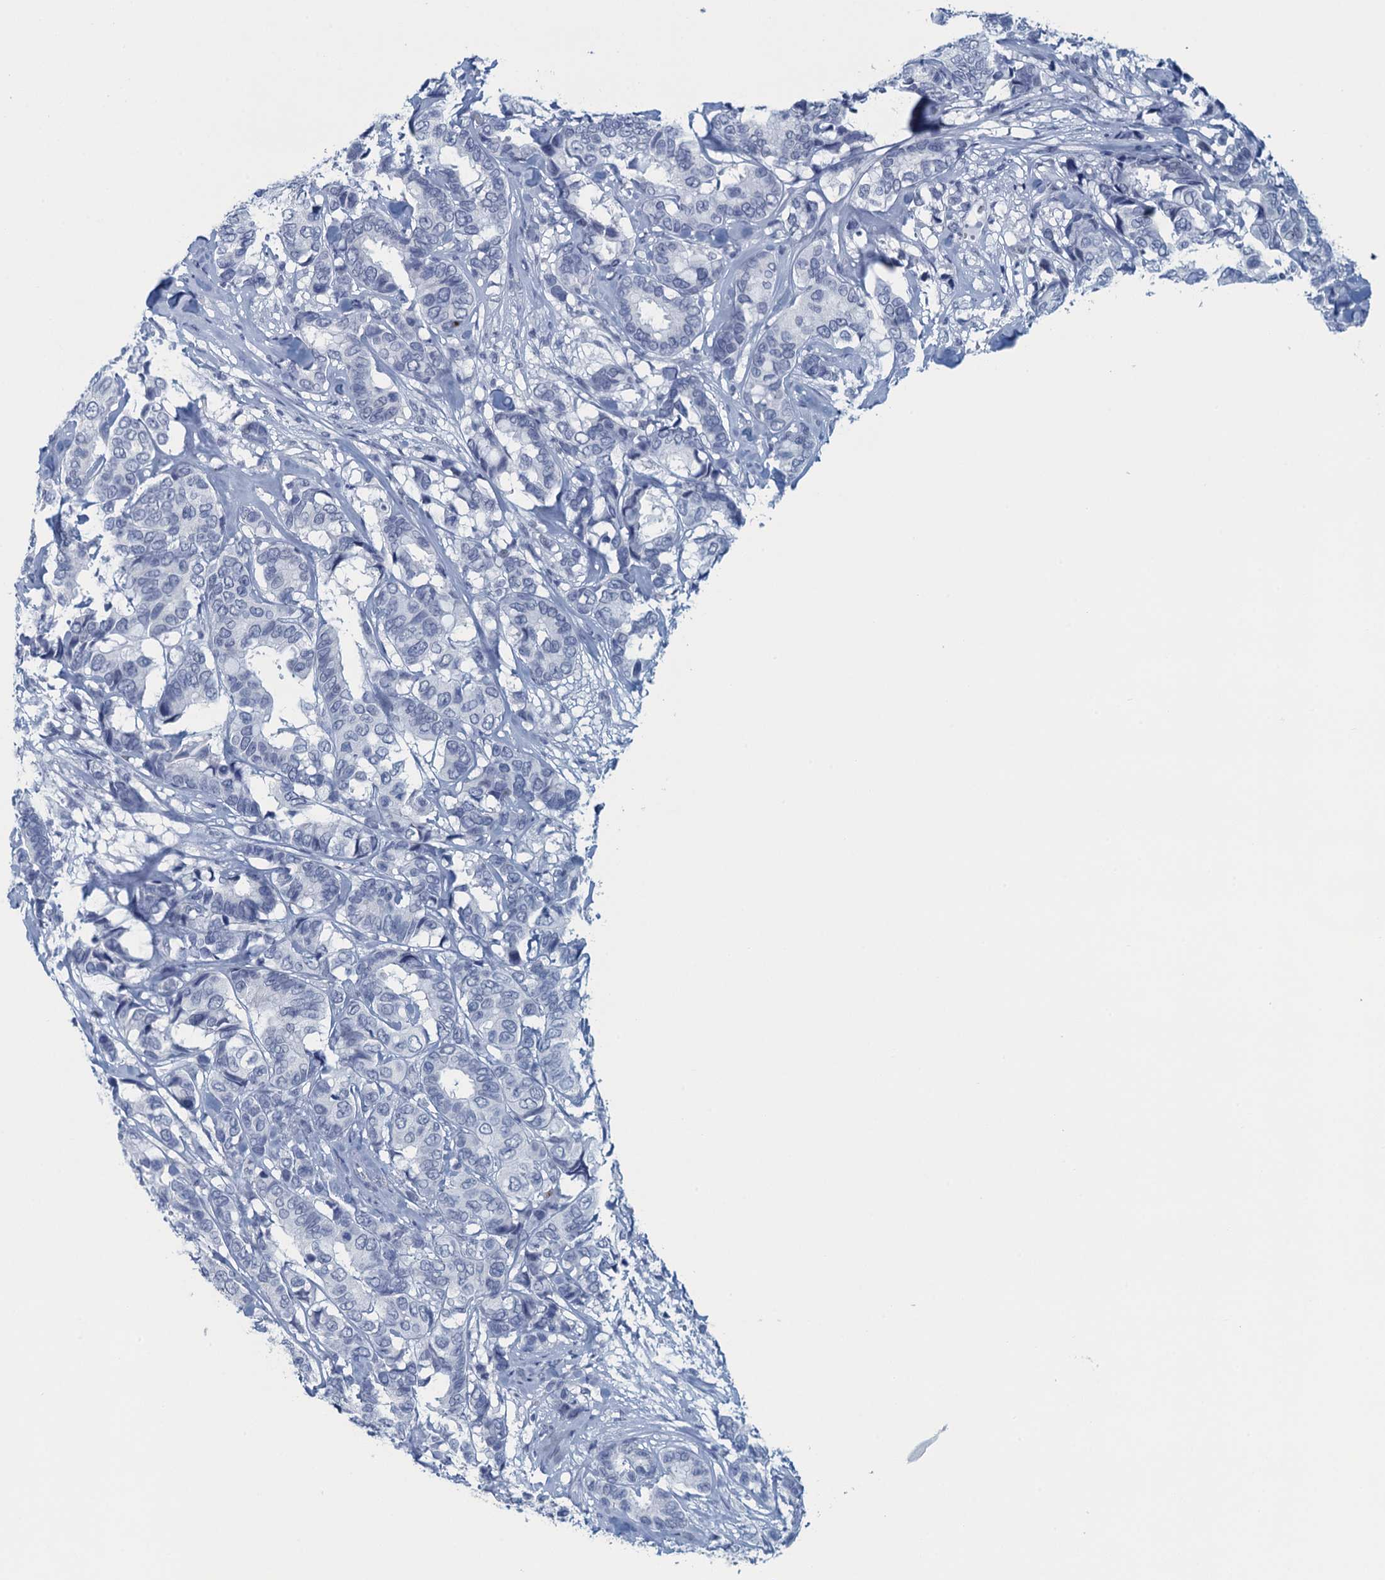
{"staining": {"intensity": "negative", "quantity": "none", "location": "none"}, "tissue": "breast cancer", "cell_type": "Tumor cells", "image_type": "cancer", "snomed": [{"axis": "morphology", "description": "Duct carcinoma"}, {"axis": "topography", "description": "Breast"}], "caption": "Protein analysis of breast cancer shows no significant positivity in tumor cells.", "gene": "TTLL9", "patient": {"sex": "female", "age": 87}}